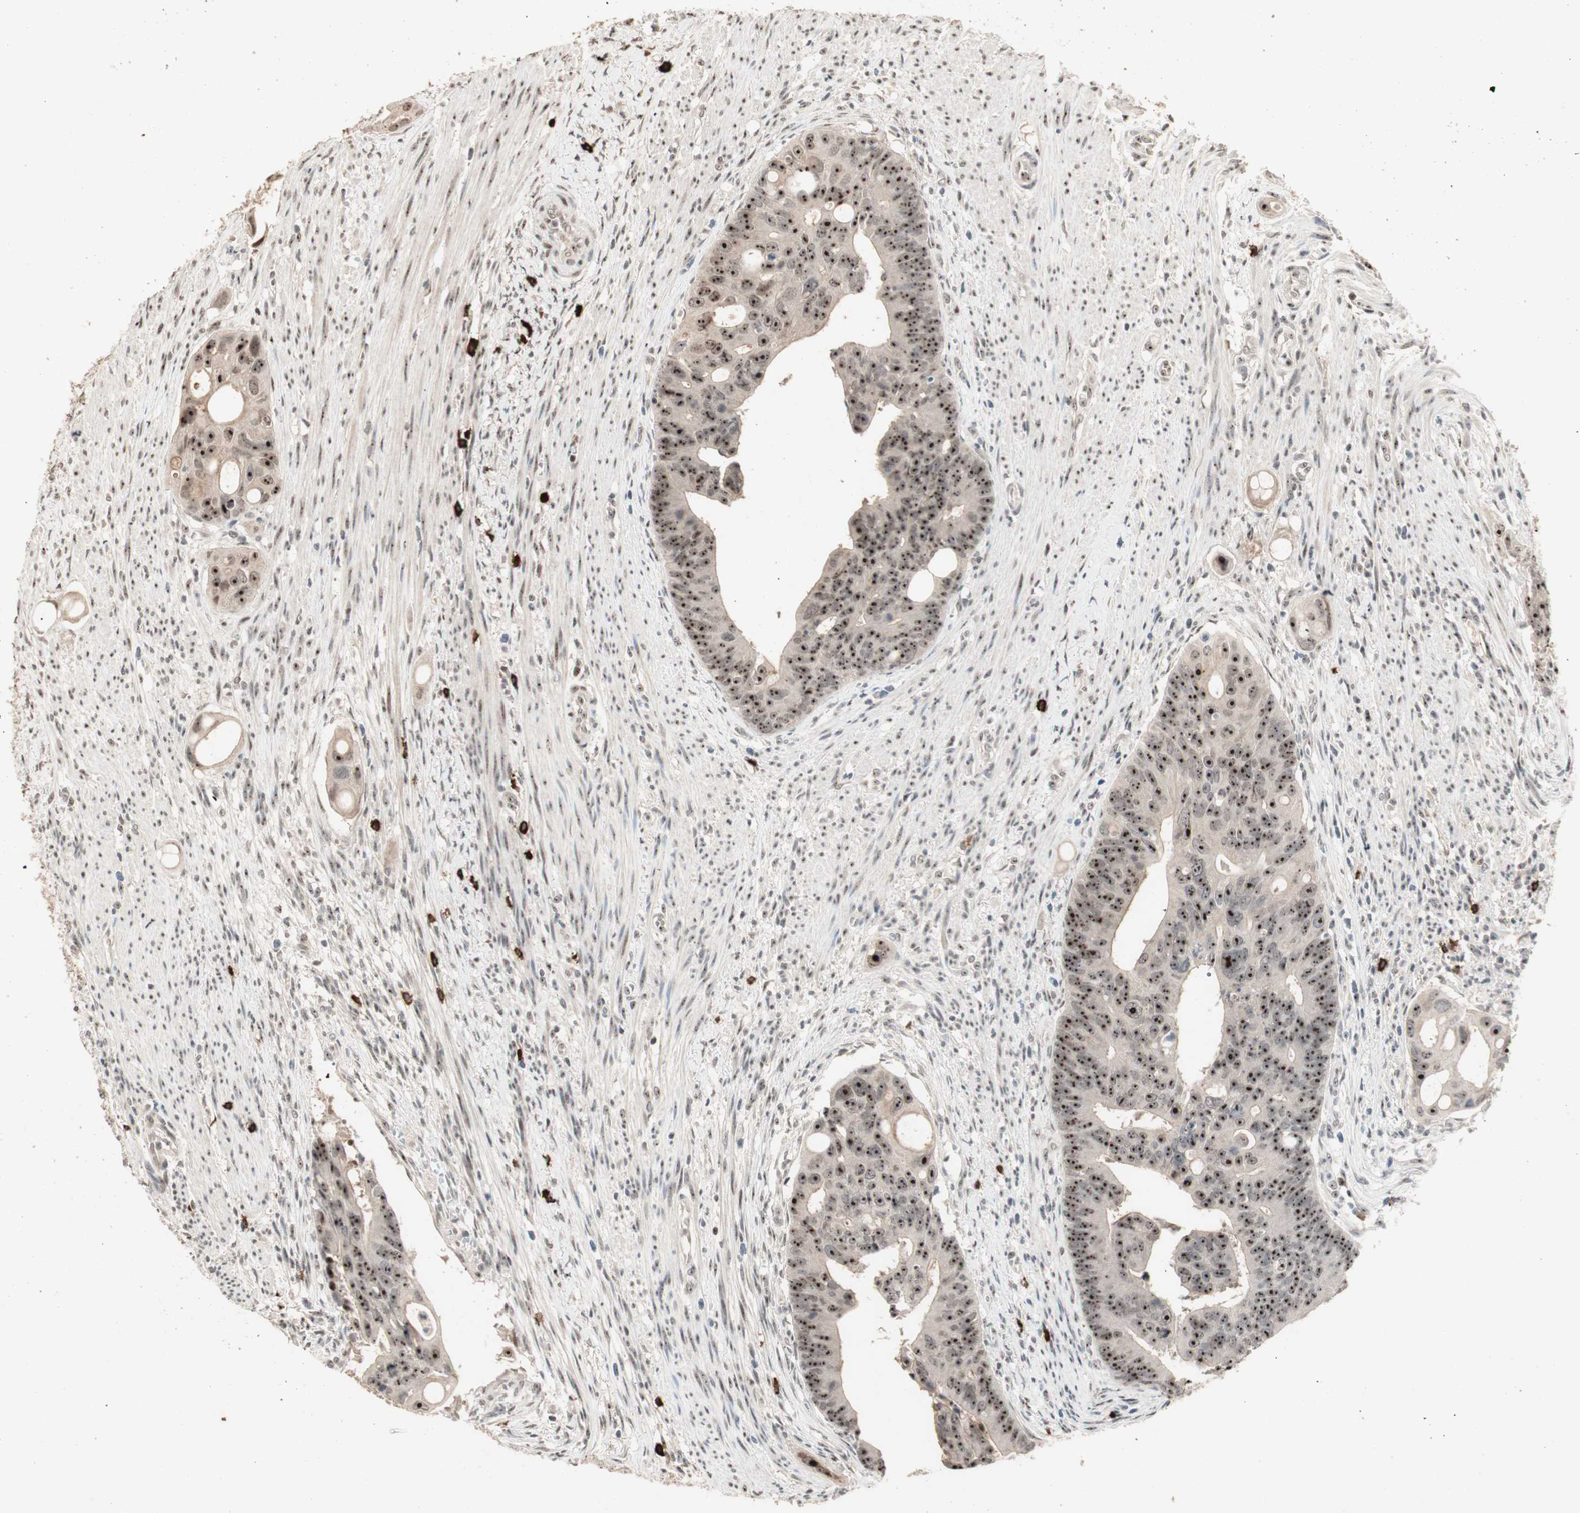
{"staining": {"intensity": "strong", "quantity": ">75%", "location": "nuclear"}, "tissue": "colorectal cancer", "cell_type": "Tumor cells", "image_type": "cancer", "snomed": [{"axis": "morphology", "description": "Adenocarcinoma, NOS"}, {"axis": "topography", "description": "Colon"}], "caption": "Brown immunohistochemical staining in colorectal adenocarcinoma shows strong nuclear expression in about >75% of tumor cells.", "gene": "ETV4", "patient": {"sex": "female", "age": 57}}